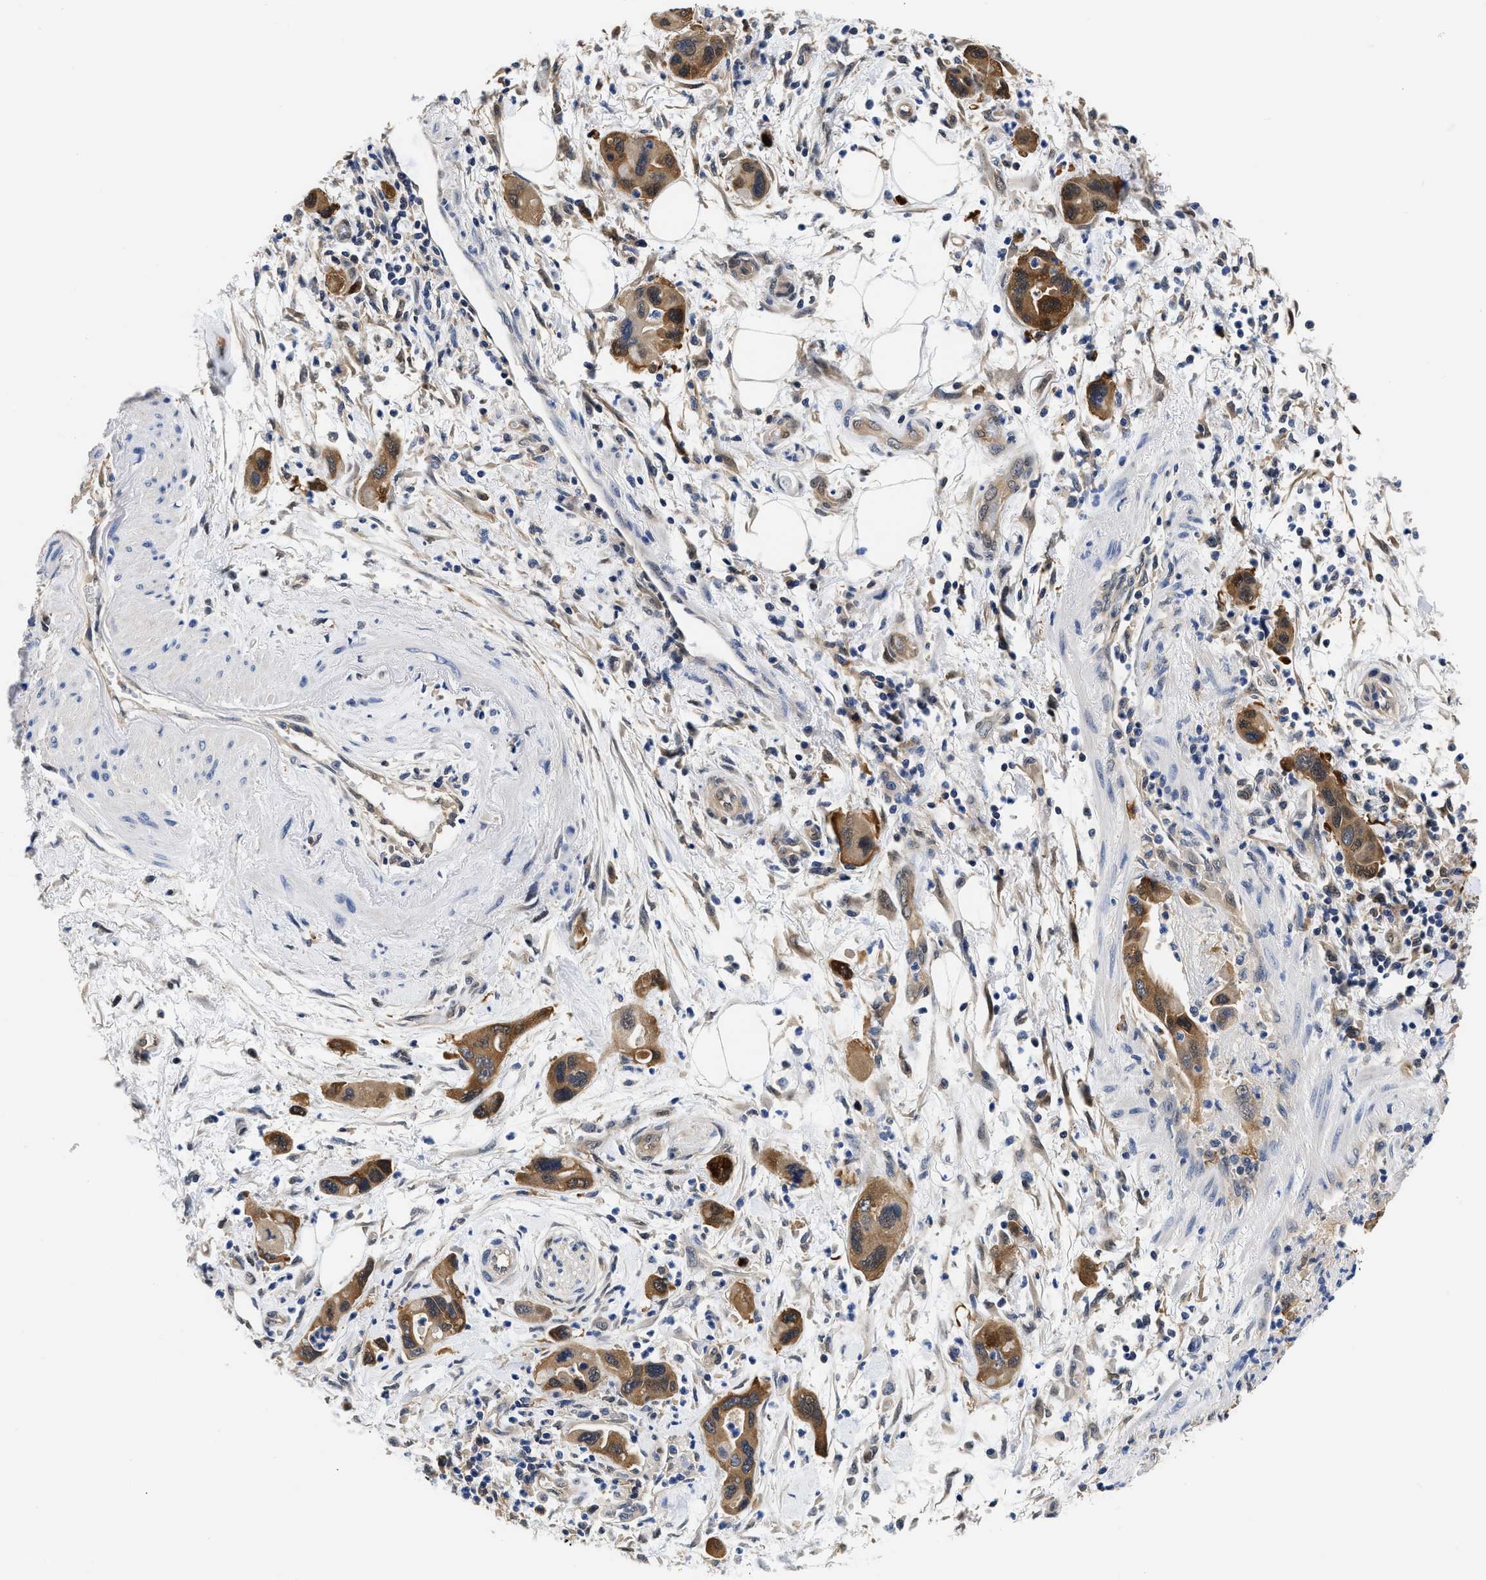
{"staining": {"intensity": "moderate", "quantity": ">75%", "location": "cytoplasmic/membranous"}, "tissue": "pancreatic cancer", "cell_type": "Tumor cells", "image_type": "cancer", "snomed": [{"axis": "morphology", "description": "Normal tissue, NOS"}, {"axis": "morphology", "description": "Adenocarcinoma, NOS"}, {"axis": "topography", "description": "Pancreas"}], "caption": "A brown stain highlights moderate cytoplasmic/membranous expression of a protein in human adenocarcinoma (pancreatic) tumor cells.", "gene": "XPO5", "patient": {"sex": "female", "age": 71}}